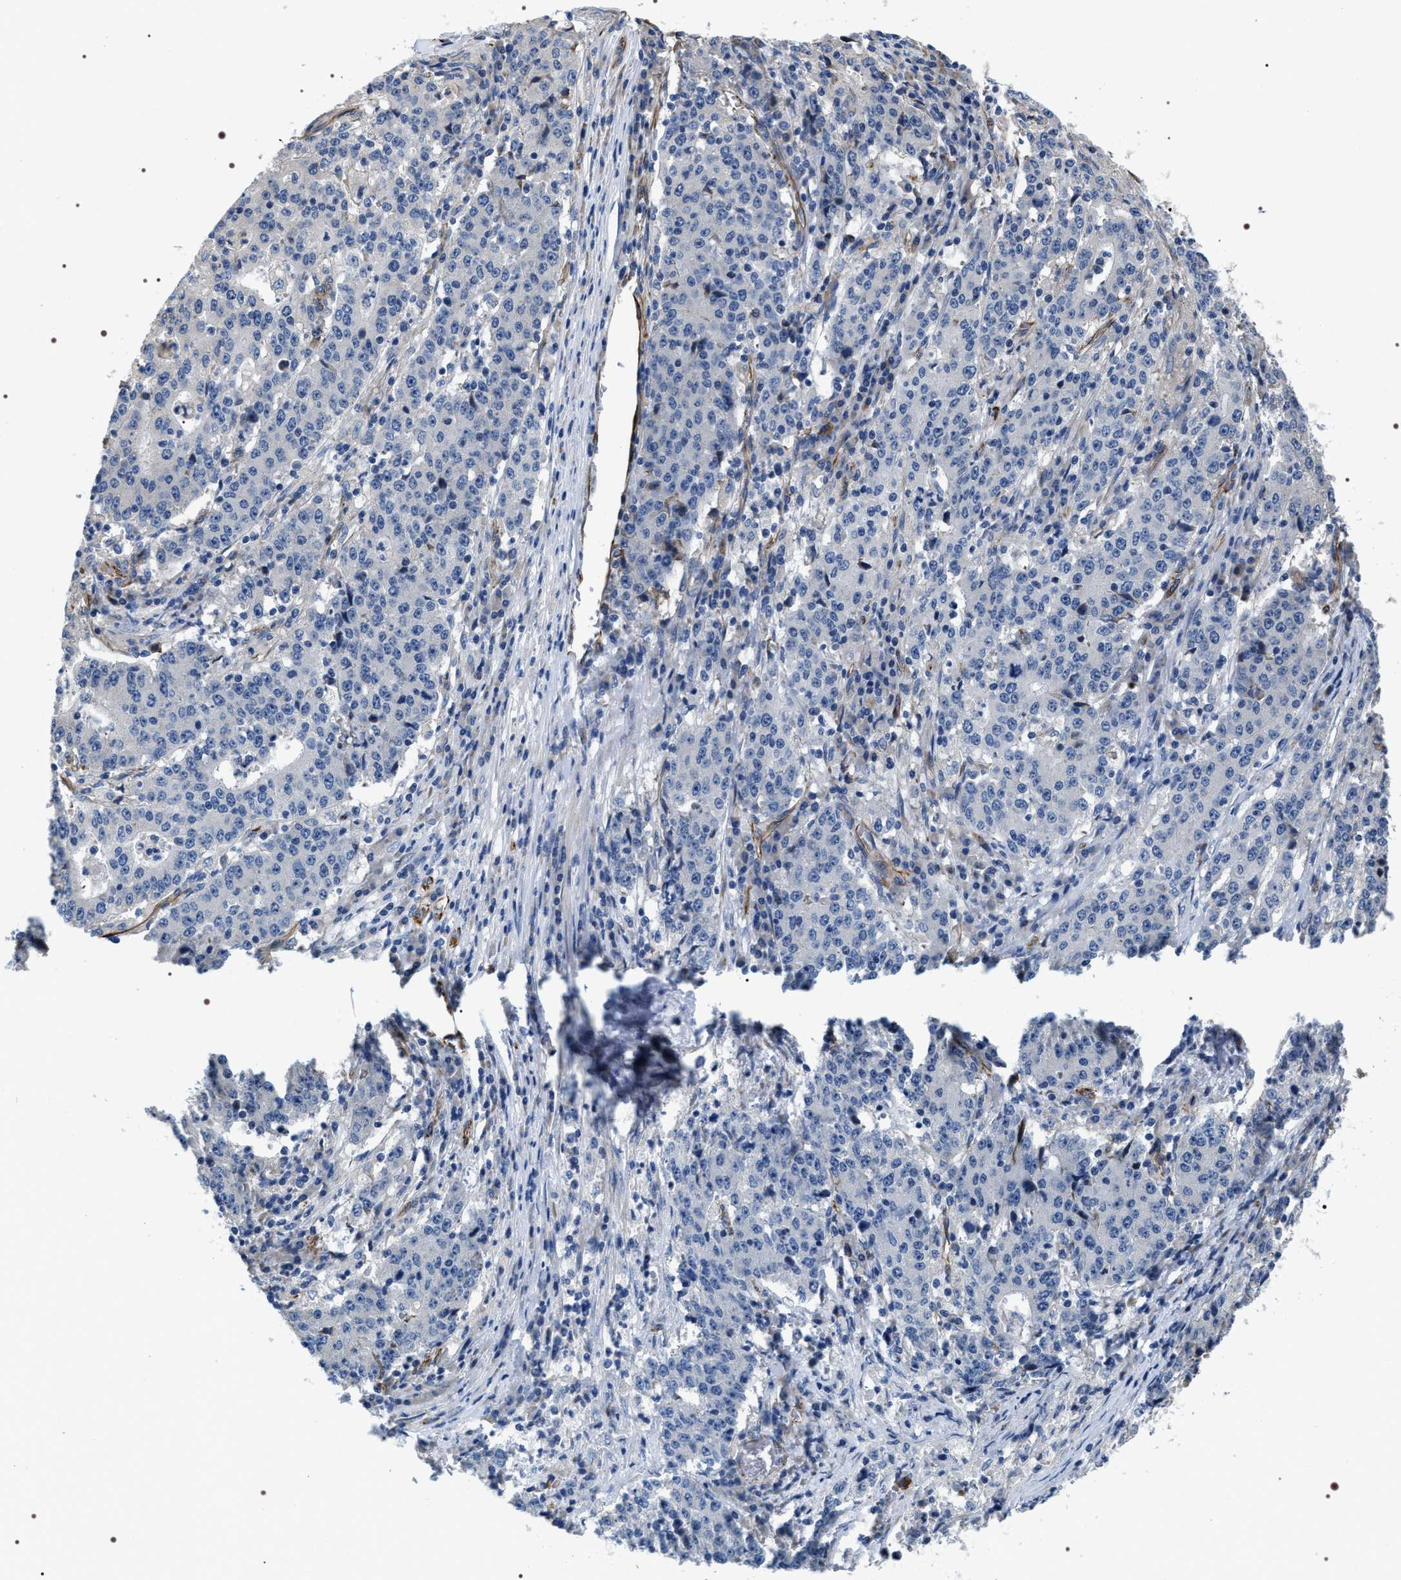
{"staining": {"intensity": "negative", "quantity": "none", "location": "none"}, "tissue": "stomach cancer", "cell_type": "Tumor cells", "image_type": "cancer", "snomed": [{"axis": "morphology", "description": "Adenocarcinoma, NOS"}, {"axis": "topography", "description": "Stomach"}], "caption": "High power microscopy histopathology image of an immunohistochemistry (IHC) histopathology image of stomach cancer (adenocarcinoma), revealing no significant positivity in tumor cells. Brightfield microscopy of IHC stained with DAB (brown) and hematoxylin (blue), captured at high magnification.", "gene": "PKD1L1", "patient": {"sex": "male", "age": 59}}